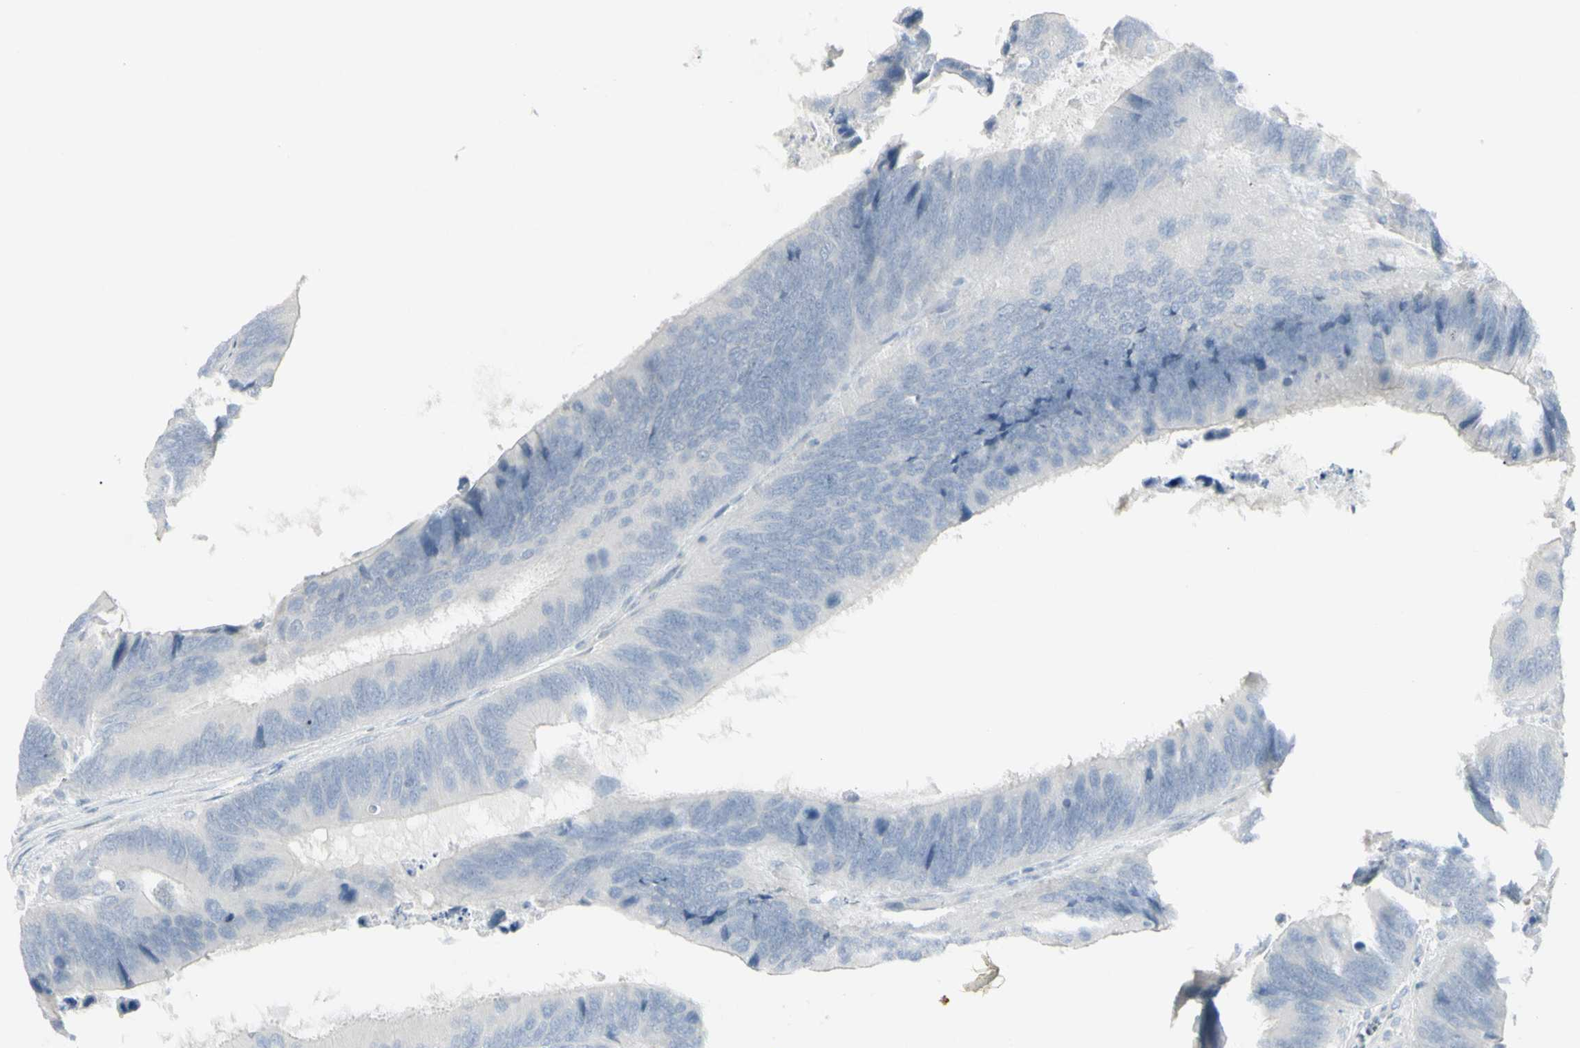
{"staining": {"intensity": "negative", "quantity": "none", "location": "none"}, "tissue": "colorectal cancer", "cell_type": "Tumor cells", "image_type": "cancer", "snomed": [{"axis": "morphology", "description": "Adenocarcinoma, NOS"}, {"axis": "topography", "description": "Colon"}], "caption": "This is a histopathology image of immunohistochemistry (IHC) staining of adenocarcinoma (colorectal), which shows no expression in tumor cells.", "gene": "PIP", "patient": {"sex": "male", "age": 72}}